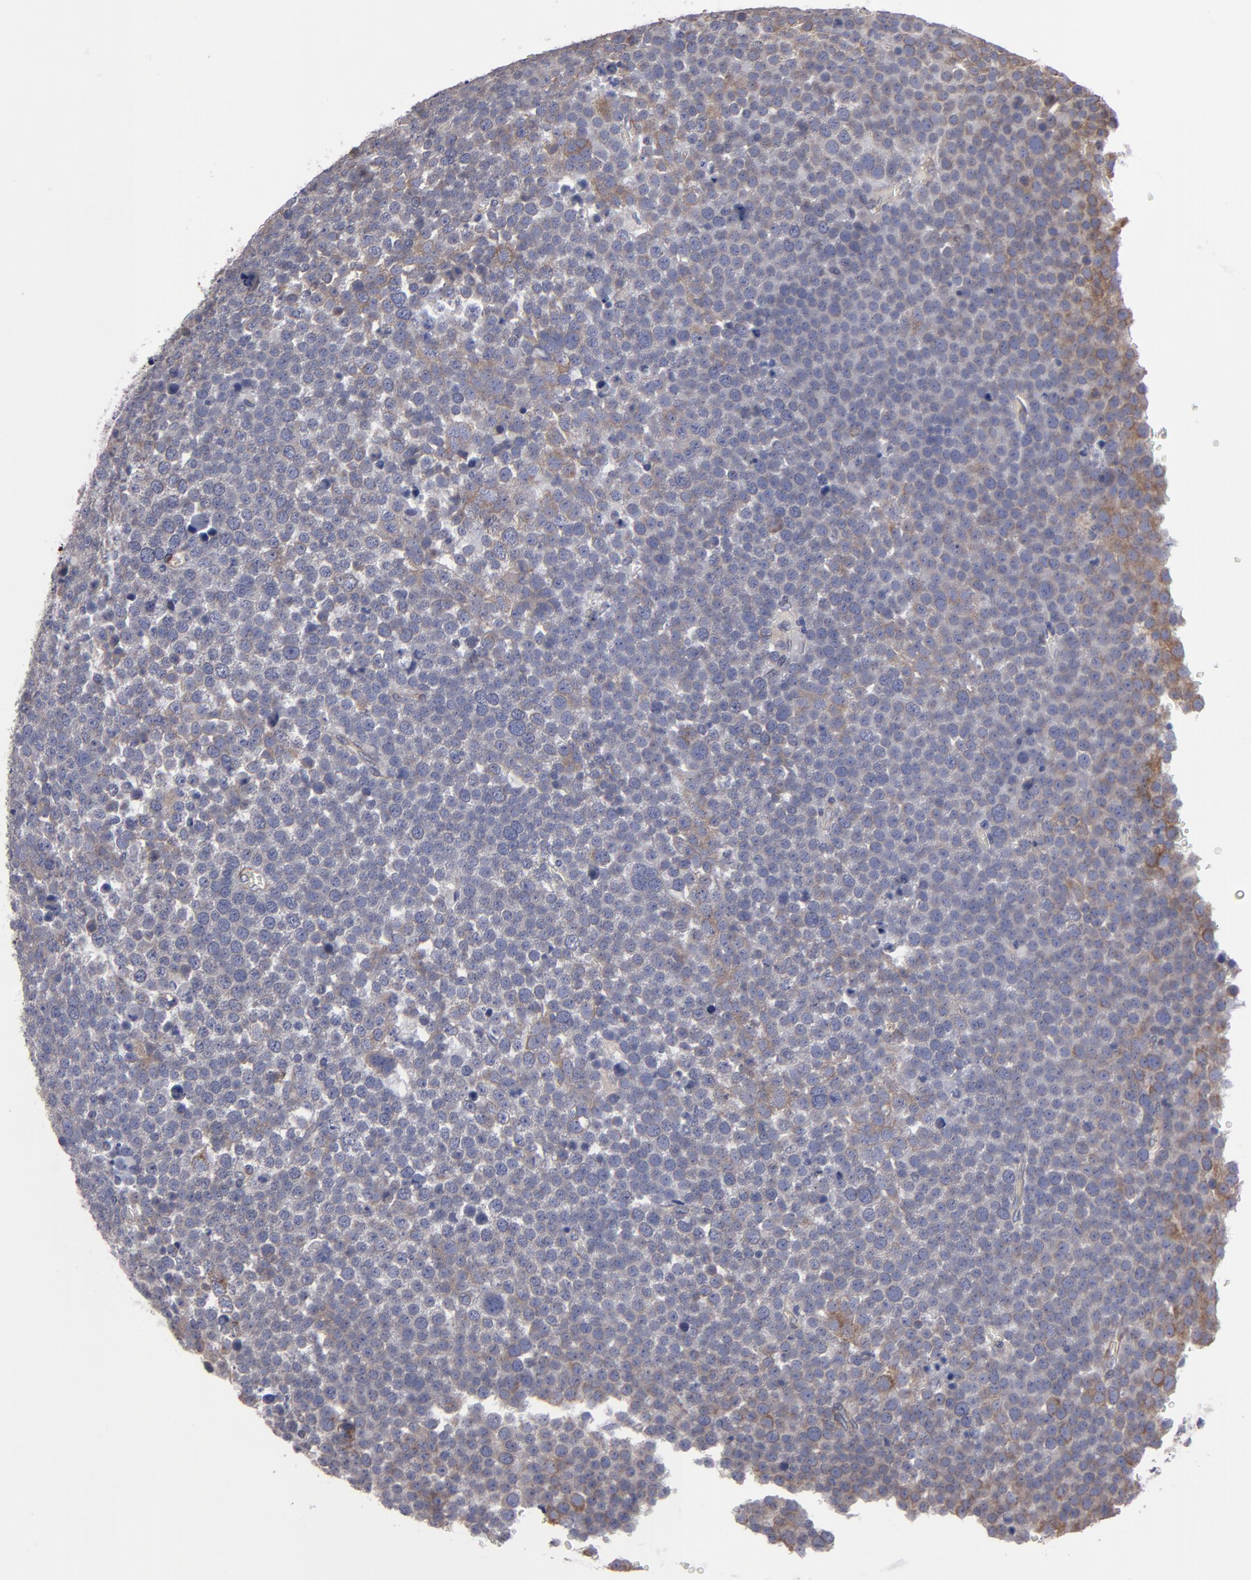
{"staining": {"intensity": "weak", "quantity": "25%-75%", "location": "cytoplasmic/membranous"}, "tissue": "testis cancer", "cell_type": "Tumor cells", "image_type": "cancer", "snomed": [{"axis": "morphology", "description": "Seminoma, NOS"}, {"axis": "topography", "description": "Testis"}], "caption": "Testis cancer (seminoma) tissue displays weak cytoplasmic/membranous expression in approximately 25%-75% of tumor cells, visualized by immunohistochemistry.", "gene": "SLMAP", "patient": {"sex": "male", "age": 71}}